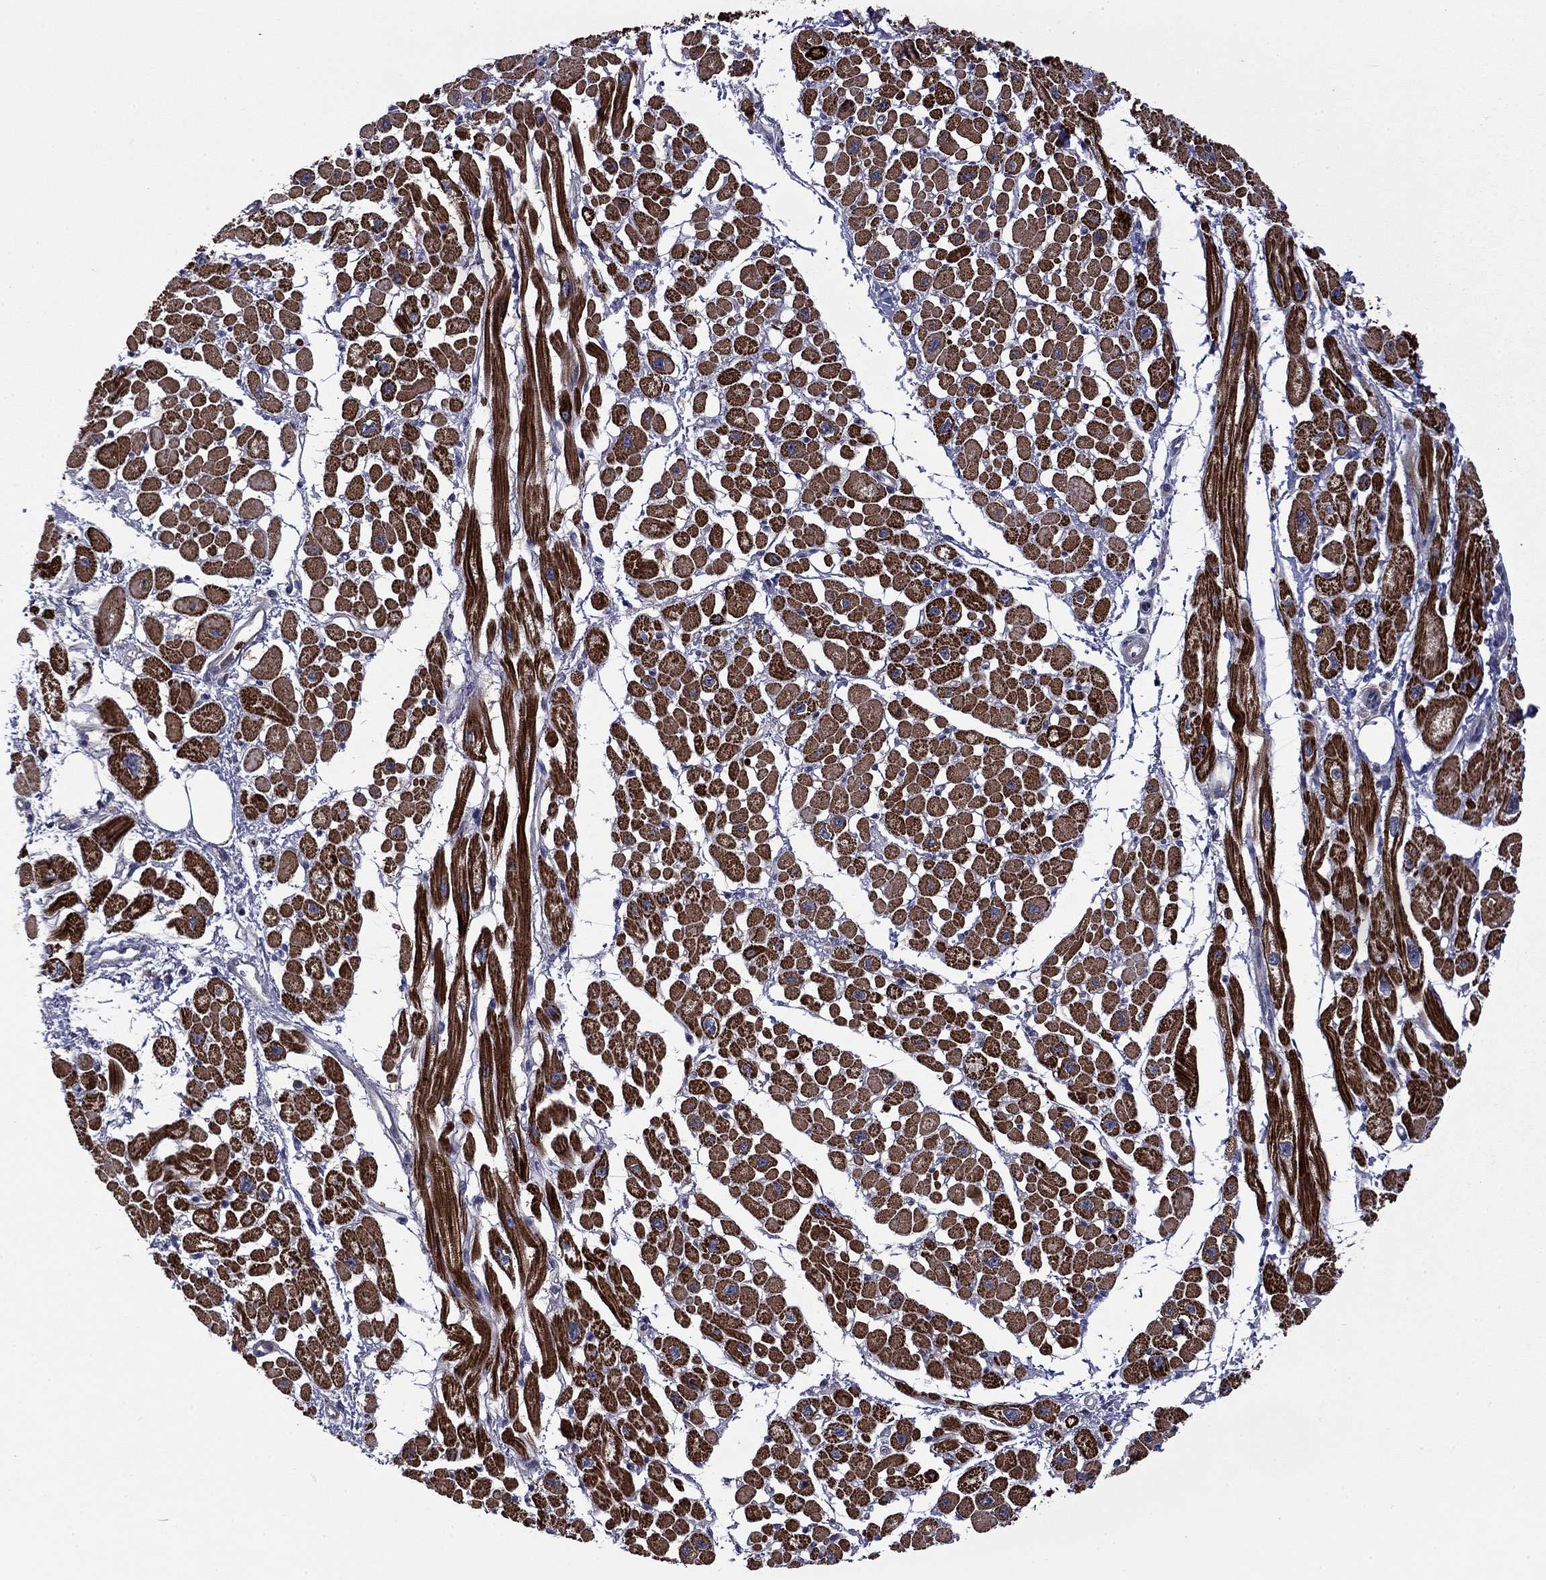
{"staining": {"intensity": "strong", "quantity": ">75%", "location": "cytoplasmic/membranous"}, "tissue": "heart muscle", "cell_type": "Cardiomyocytes", "image_type": "normal", "snomed": [{"axis": "morphology", "description": "Normal tissue, NOS"}, {"axis": "topography", "description": "Heart"}], "caption": "Unremarkable heart muscle was stained to show a protein in brown. There is high levels of strong cytoplasmic/membranous positivity in approximately >75% of cardiomyocytes. The protein of interest is stained brown, and the nuclei are stained in blue (DAB IHC with brightfield microscopy, high magnification).", "gene": "SATB1", "patient": {"sex": "male", "age": 66}}